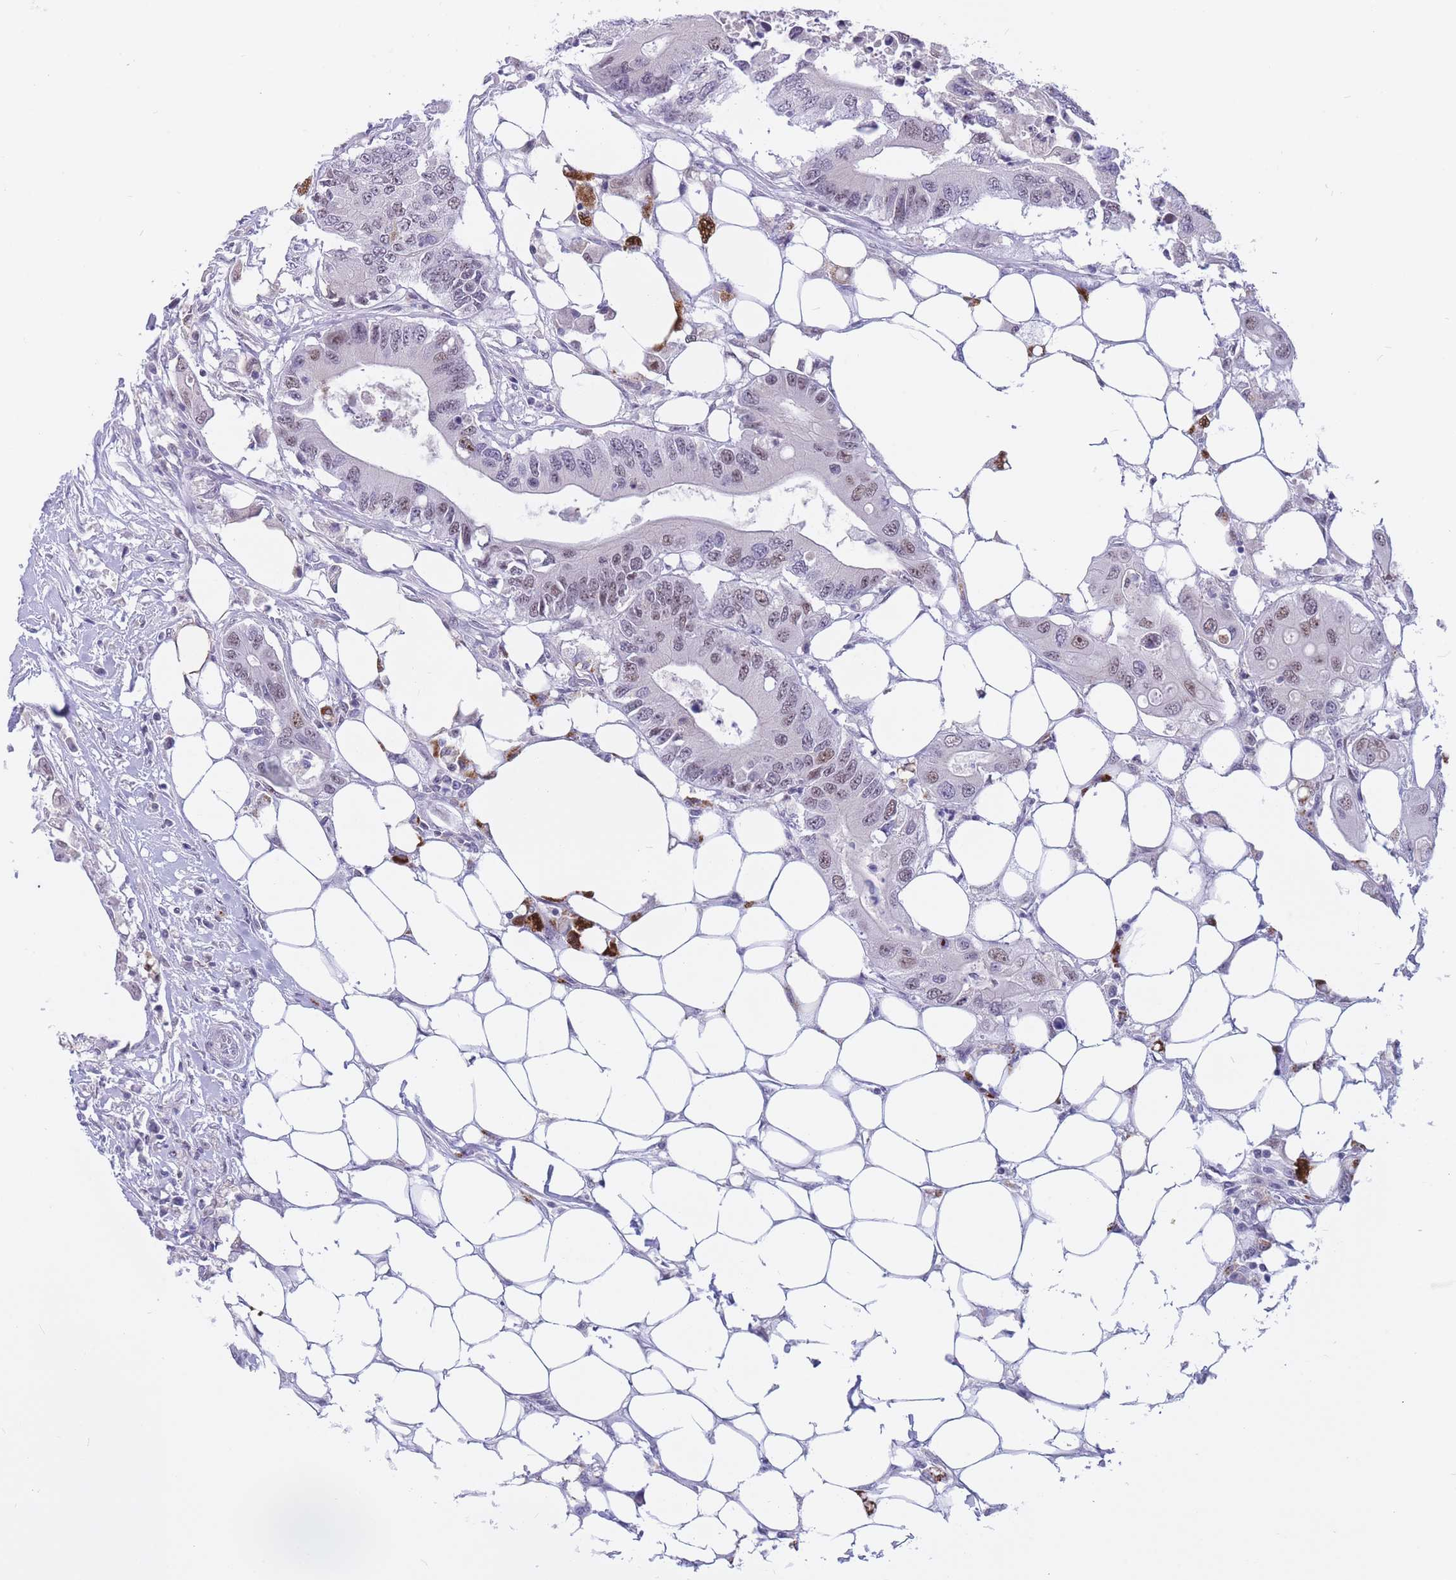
{"staining": {"intensity": "moderate", "quantity": "<25%", "location": "nuclear"}, "tissue": "colorectal cancer", "cell_type": "Tumor cells", "image_type": "cancer", "snomed": [{"axis": "morphology", "description": "Adenocarcinoma, NOS"}, {"axis": "topography", "description": "Colon"}], "caption": "Immunohistochemical staining of colorectal cancer shows low levels of moderate nuclear staining in approximately <25% of tumor cells. (Brightfield microscopy of DAB IHC at high magnification).", "gene": "BOP1", "patient": {"sex": "male", "age": 71}}